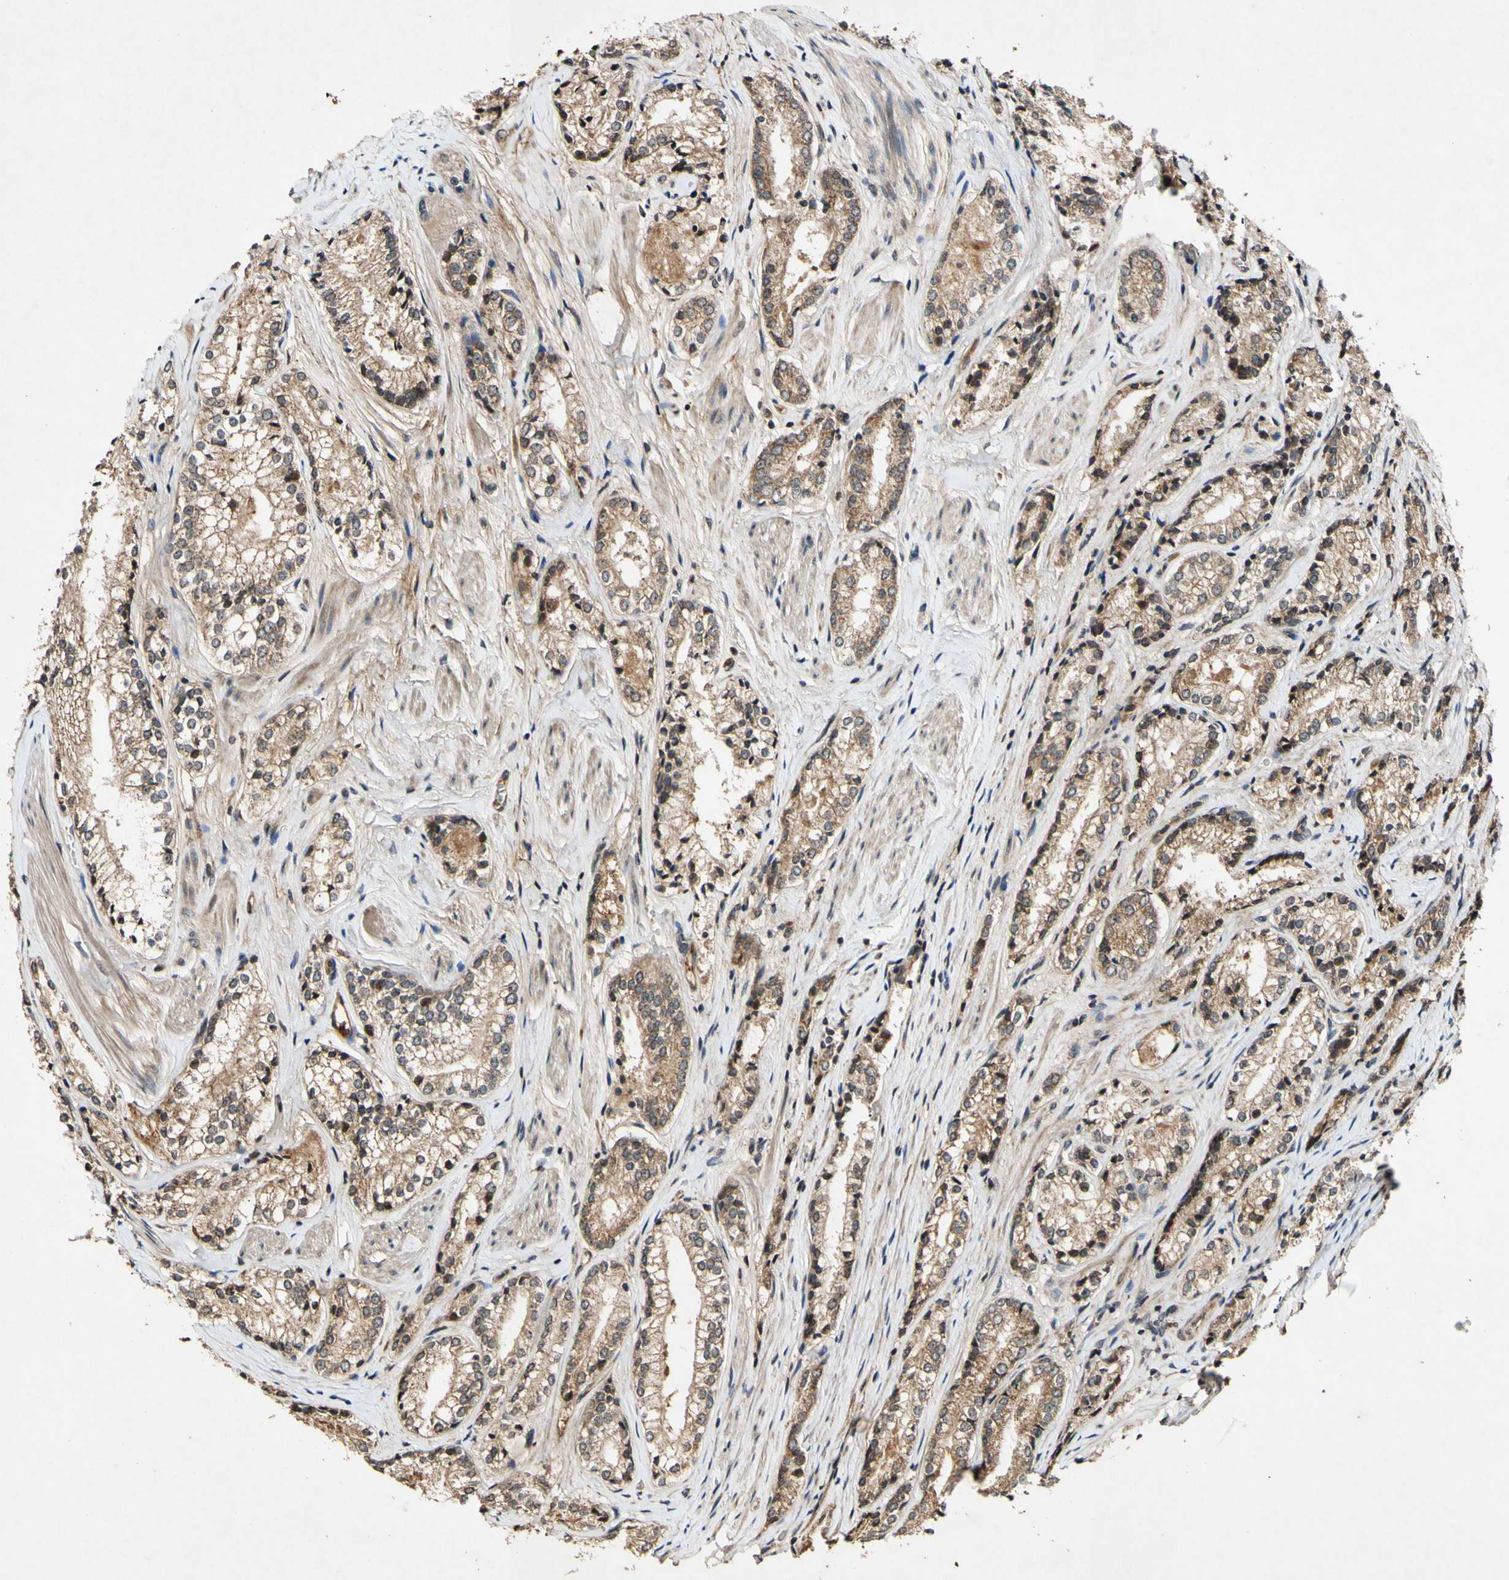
{"staining": {"intensity": "moderate", "quantity": ">75%", "location": "cytoplasmic/membranous"}, "tissue": "prostate cancer", "cell_type": "Tumor cells", "image_type": "cancer", "snomed": [{"axis": "morphology", "description": "Adenocarcinoma, Low grade"}, {"axis": "topography", "description": "Prostate"}], "caption": "Prostate cancer (low-grade adenocarcinoma) stained with a protein marker demonstrates moderate staining in tumor cells.", "gene": "PLAT", "patient": {"sex": "male", "age": 60}}